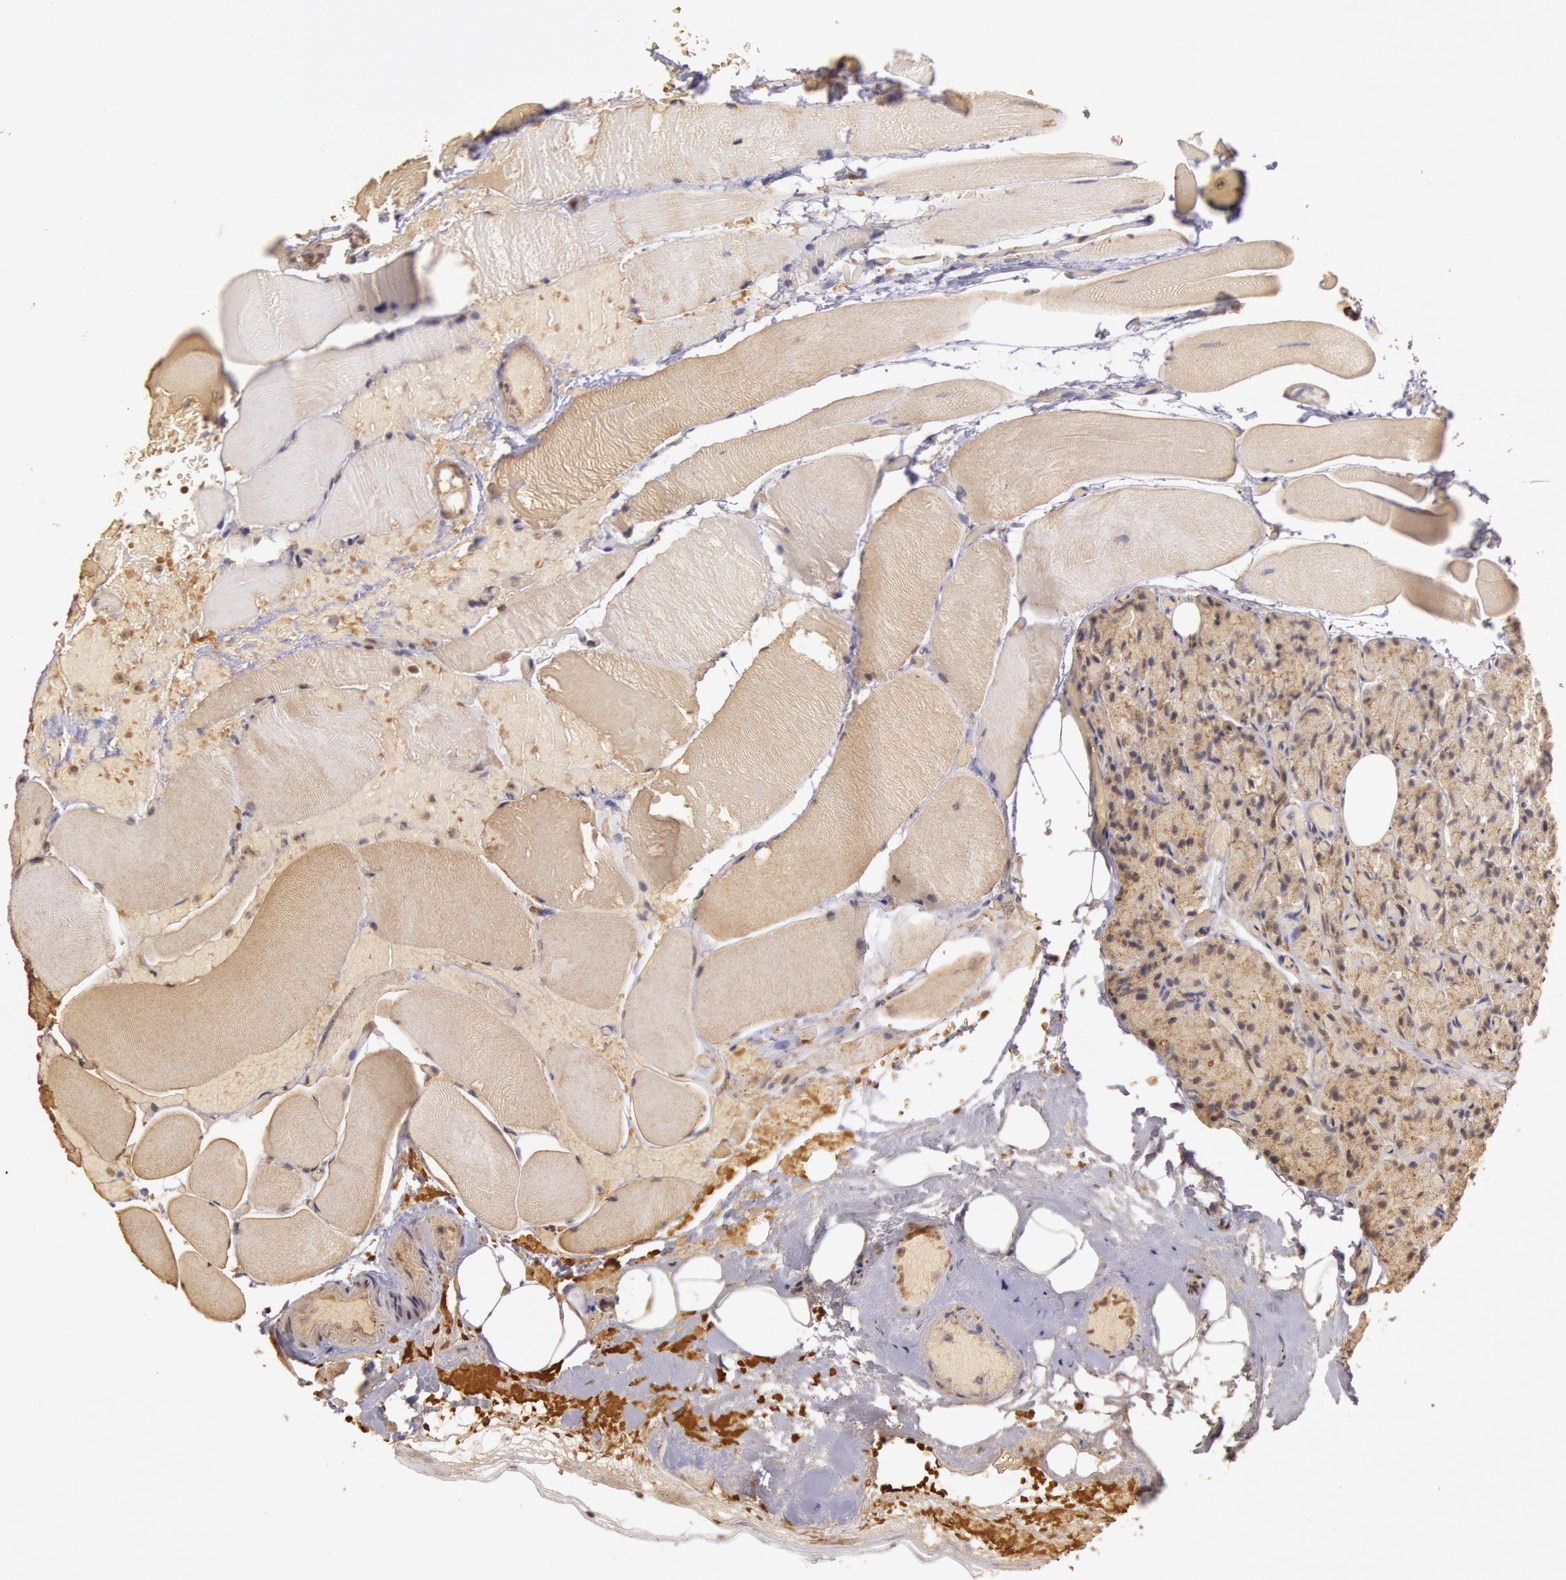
{"staining": {"intensity": "moderate", "quantity": ">75%", "location": "cytoplasmic/membranous"}, "tissue": "parathyroid gland", "cell_type": "Glandular cells", "image_type": "normal", "snomed": [{"axis": "morphology", "description": "Normal tissue, NOS"}, {"axis": "topography", "description": "Skeletal muscle"}, {"axis": "topography", "description": "Parathyroid gland"}], "caption": "Immunohistochemistry micrograph of unremarkable parathyroid gland: parathyroid gland stained using immunohistochemistry shows medium levels of moderate protein expression localized specifically in the cytoplasmic/membranous of glandular cells, appearing as a cytoplasmic/membranous brown color.", "gene": "LIG4", "patient": {"sex": "female", "age": 37}}